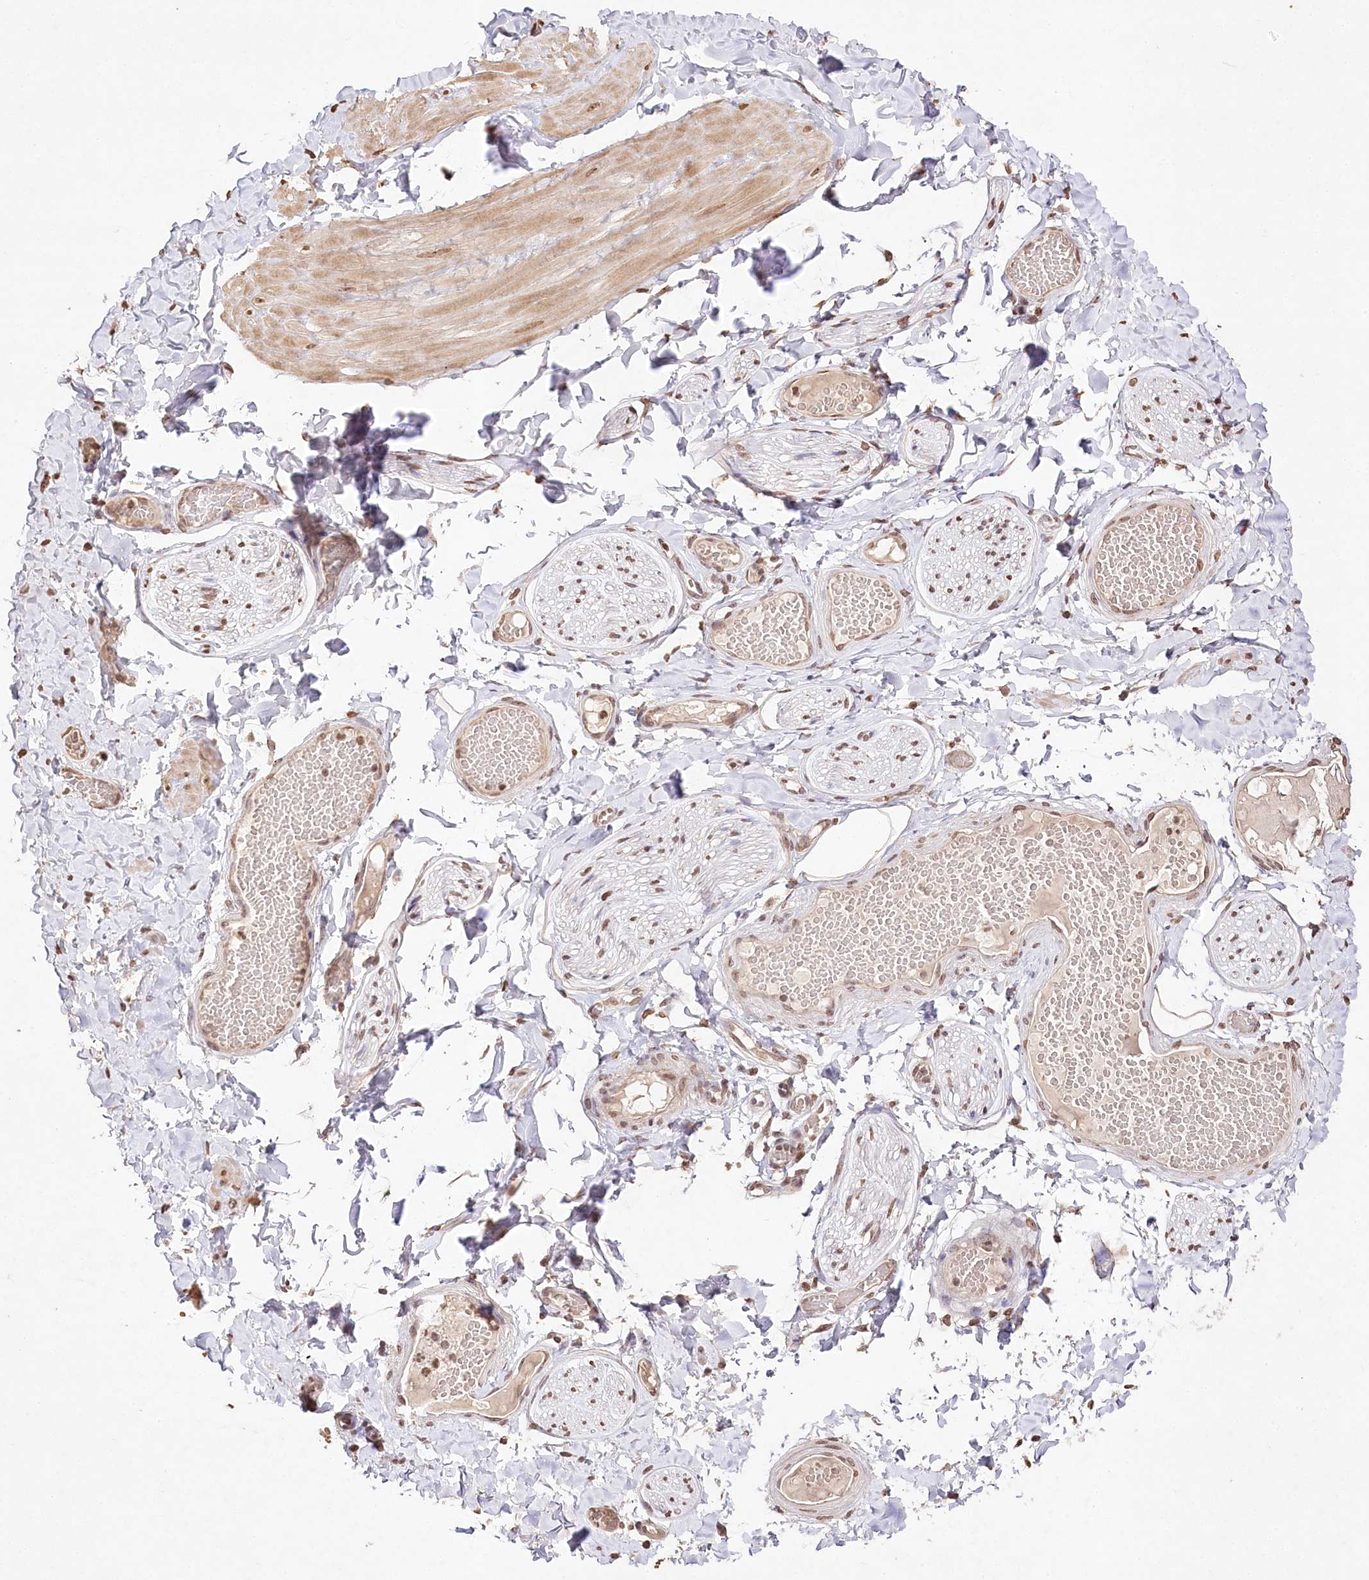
{"staining": {"intensity": "moderate", "quantity": ">75%", "location": "nuclear"}, "tissue": "adipose tissue", "cell_type": "Adipocytes", "image_type": "normal", "snomed": [{"axis": "morphology", "description": "Normal tissue, NOS"}, {"axis": "topography", "description": "Adipose tissue"}, {"axis": "topography", "description": "Vascular tissue"}, {"axis": "topography", "description": "Peripheral nerve tissue"}], "caption": "Adipose tissue stained with a brown dye displays moderate nuclear positive positivity in about >75% of adipocytes.", "gene": "DMXL1", "patient": {"sex": "male", "age": 25}}